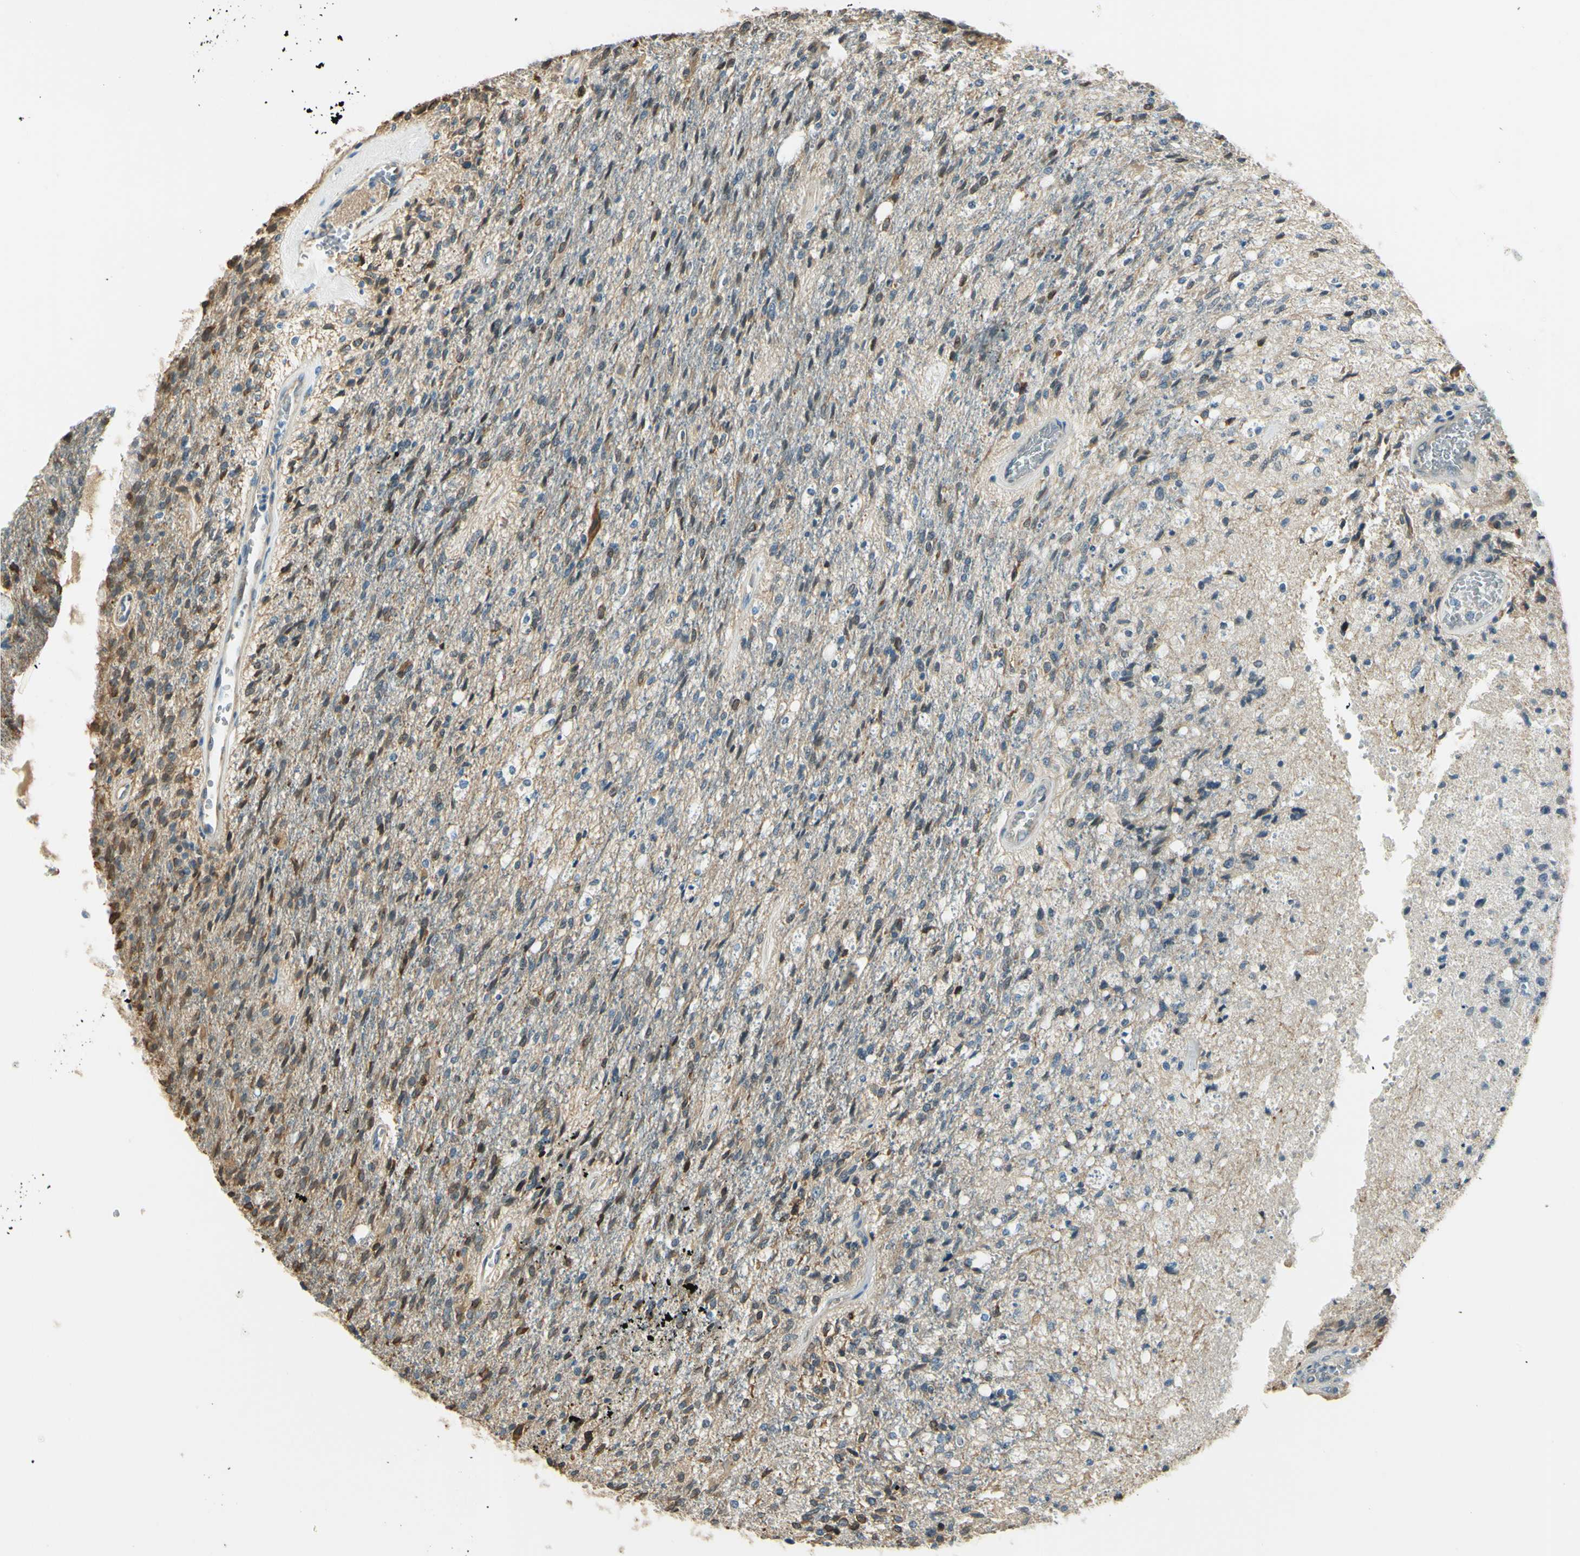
{"staining": {"intensity": "moderate", "quantity": "<25%", "location": "cytoplasmic/membranous"}, "tissue": "glioma", "cell_type": "Tumor cells", "image_type": "cancer", "snomed": [{"axis": "morphology", "description": "Normal tissue, NOS"}, {"axis": "morphology", "description": "Glioma, malignant, High grade"}, {"axis": "topography", "description": "Cerebral cortex"}], "caption": "Moderate cytoplasmic/membranous expression for a protein is identified in approximately <25% of tumor cells of malignant glioma (high-grade) using immunohistochemistry.", "gene": "IGDCC4", "patient": {"sex": "male", "age": 77}}